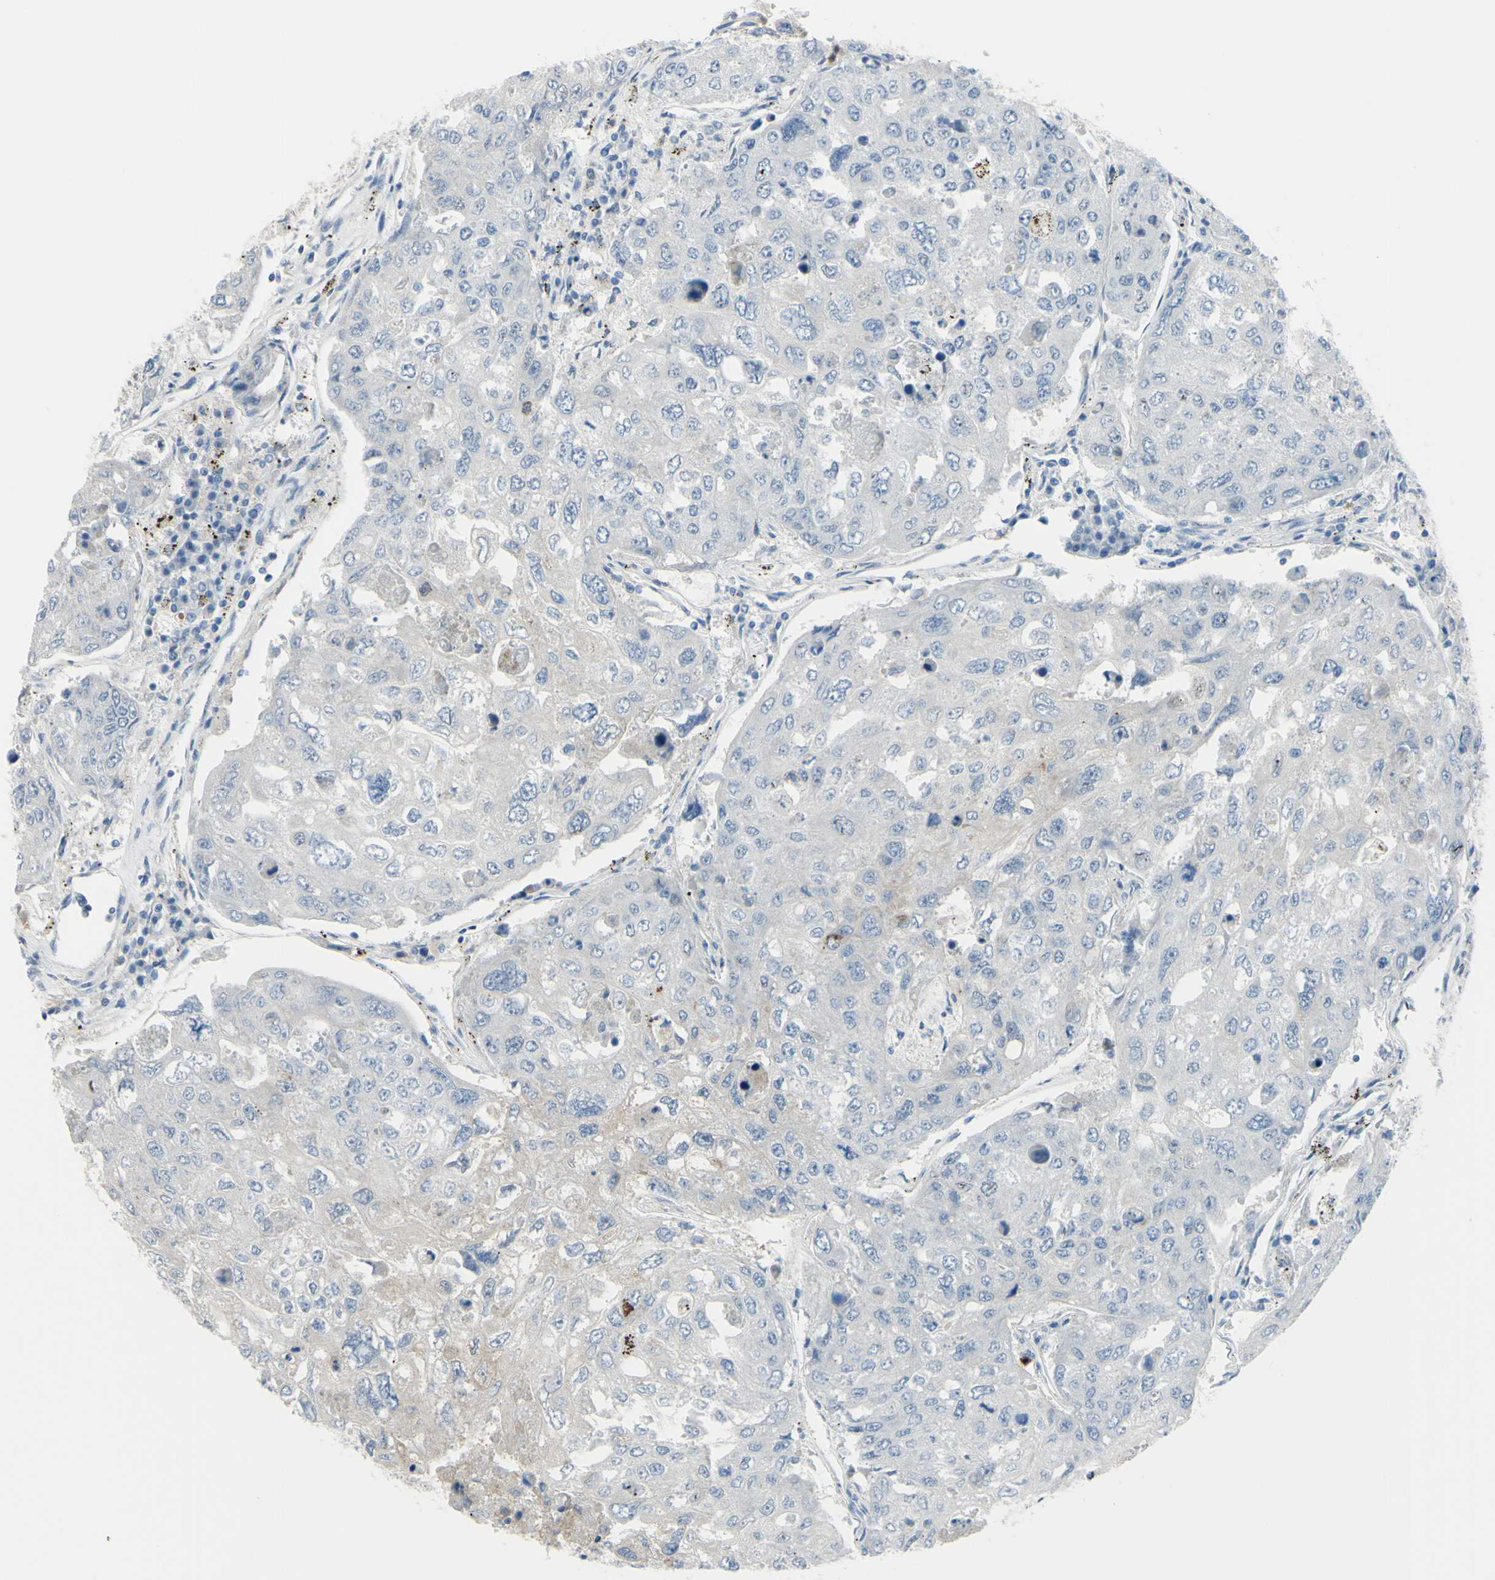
{"staining": {"intensity": "negative", "quantity": "none", "location": "none"}, "tissue": "urothelial cancer", "cell_type": "Tumor cells", "image_type": "cancer", "snomed": [{"axis": "morphology", "description": "Urothelial carcinoma, High grade"}, {"axis": "topography", "description": "Lymph node"}, {"axis": "topography", "description": "Urinary bladder"}], "caption": "This is a photomicrograph of immunohistochemistry (IHC) staining of urothelial cancer, which shows no expression in tumor cells.", "gene": "ZNF557", "patient": {"sex": "male", "age": 51}}